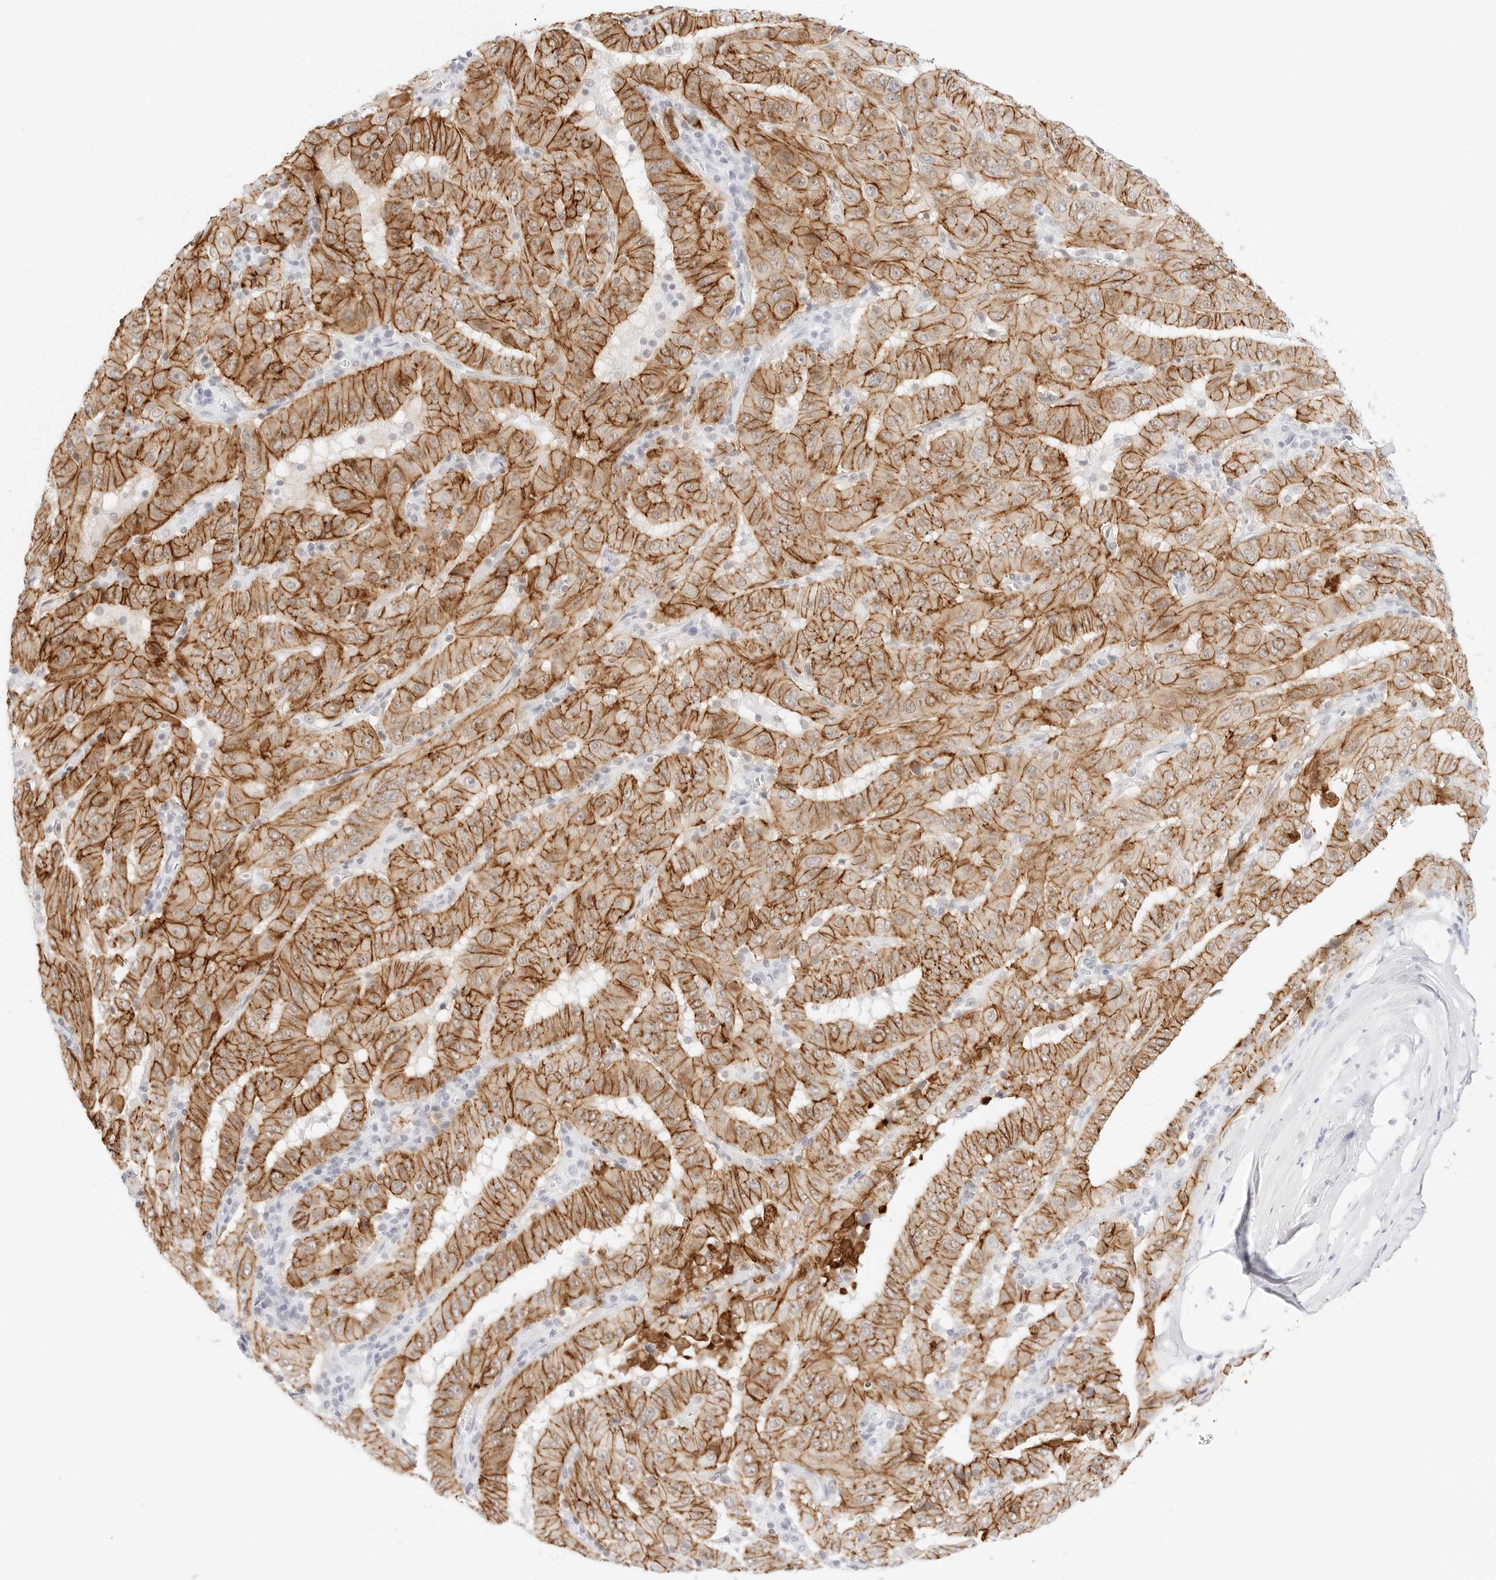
{"staining": {"intensity": "moderate", "quantity": ">75%", "location": "cytoplasmic/membranous"}, "tissue": "pancreatic cancer", "cell_type": "Tumor cells", "image_type": "cancer", "snomed": [{"axis": "morphology", "description": "Adenocarcinoma, NOS"}, {"axis": "topography", "description": "Pancreas"}], "caption": "IHC (DAB) staining of pancreatic cancer (adenocarcinoma) demonstrates moderate cytoplasmic/membranous protein positivity in about >75% of tumor cells.", "gene": "CDH1", "patient": {"sex": "male", "age": 63}}